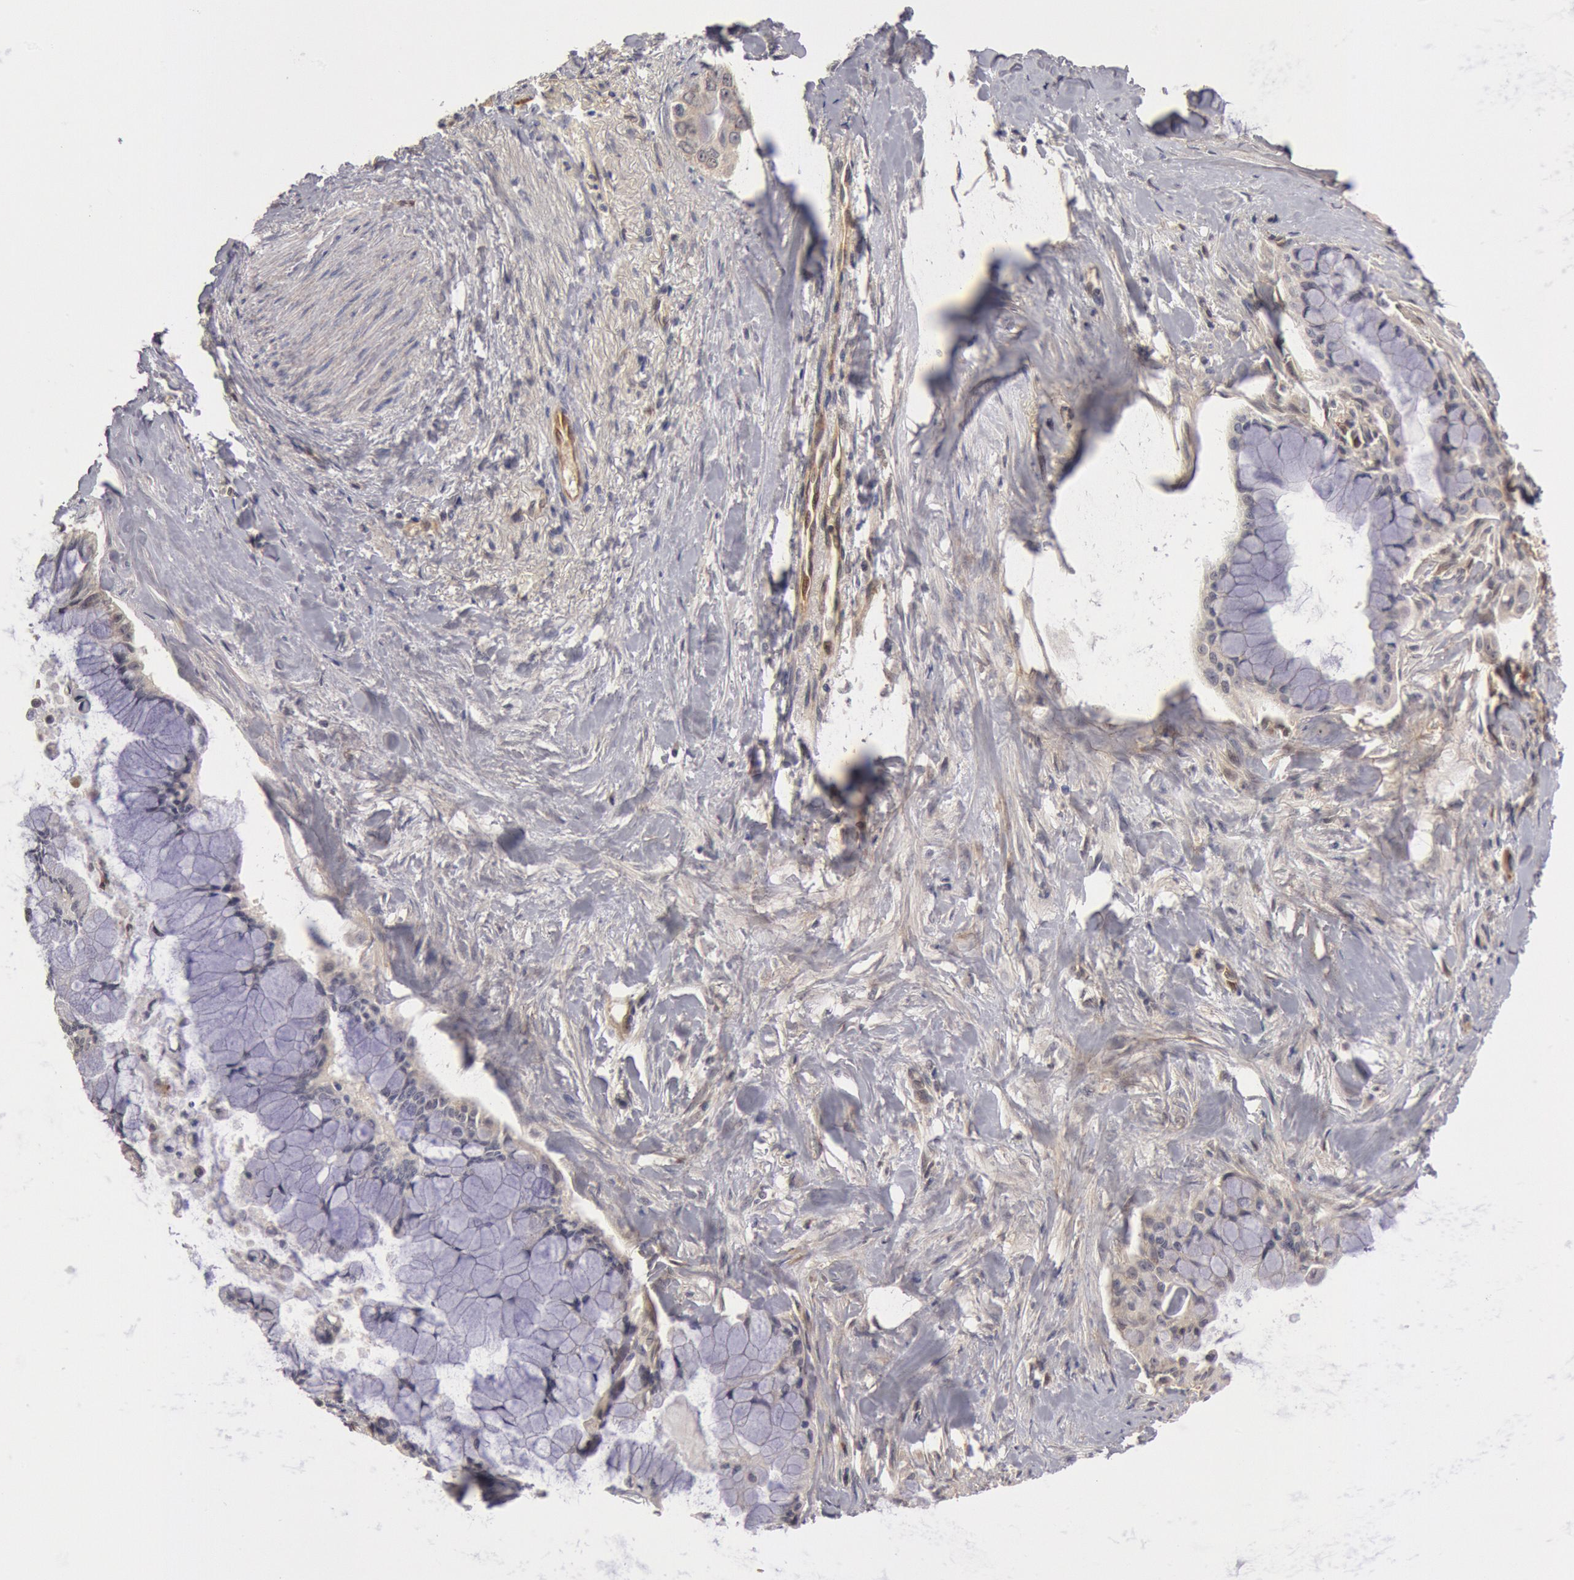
{"staining": {"intensity": "weak", "quantity": "25%-75%", "location": "cytoplasmic/membranous"}, "tissue": "pancreatic cancer", "cell_type": "Tumor cells", "image_type": "cancer", "snomed": [{"axis": "morphology", "description": "Adenocarcinoma, NOS"}, {"axis": "topography", "description": "Pancreas"}], "caption": "An immunohistochemistry (IHC) micrograph of tumor tissue is shown. Protein staining in brown shows weak cytoplasmic/membranous positivity in pancreatic adenocarcinoma within tumor cells. (IHC, brightfield microscopy, high magnification).", "gene": "DNAJA1", "patient": {"sex": "male", "age": 59}}